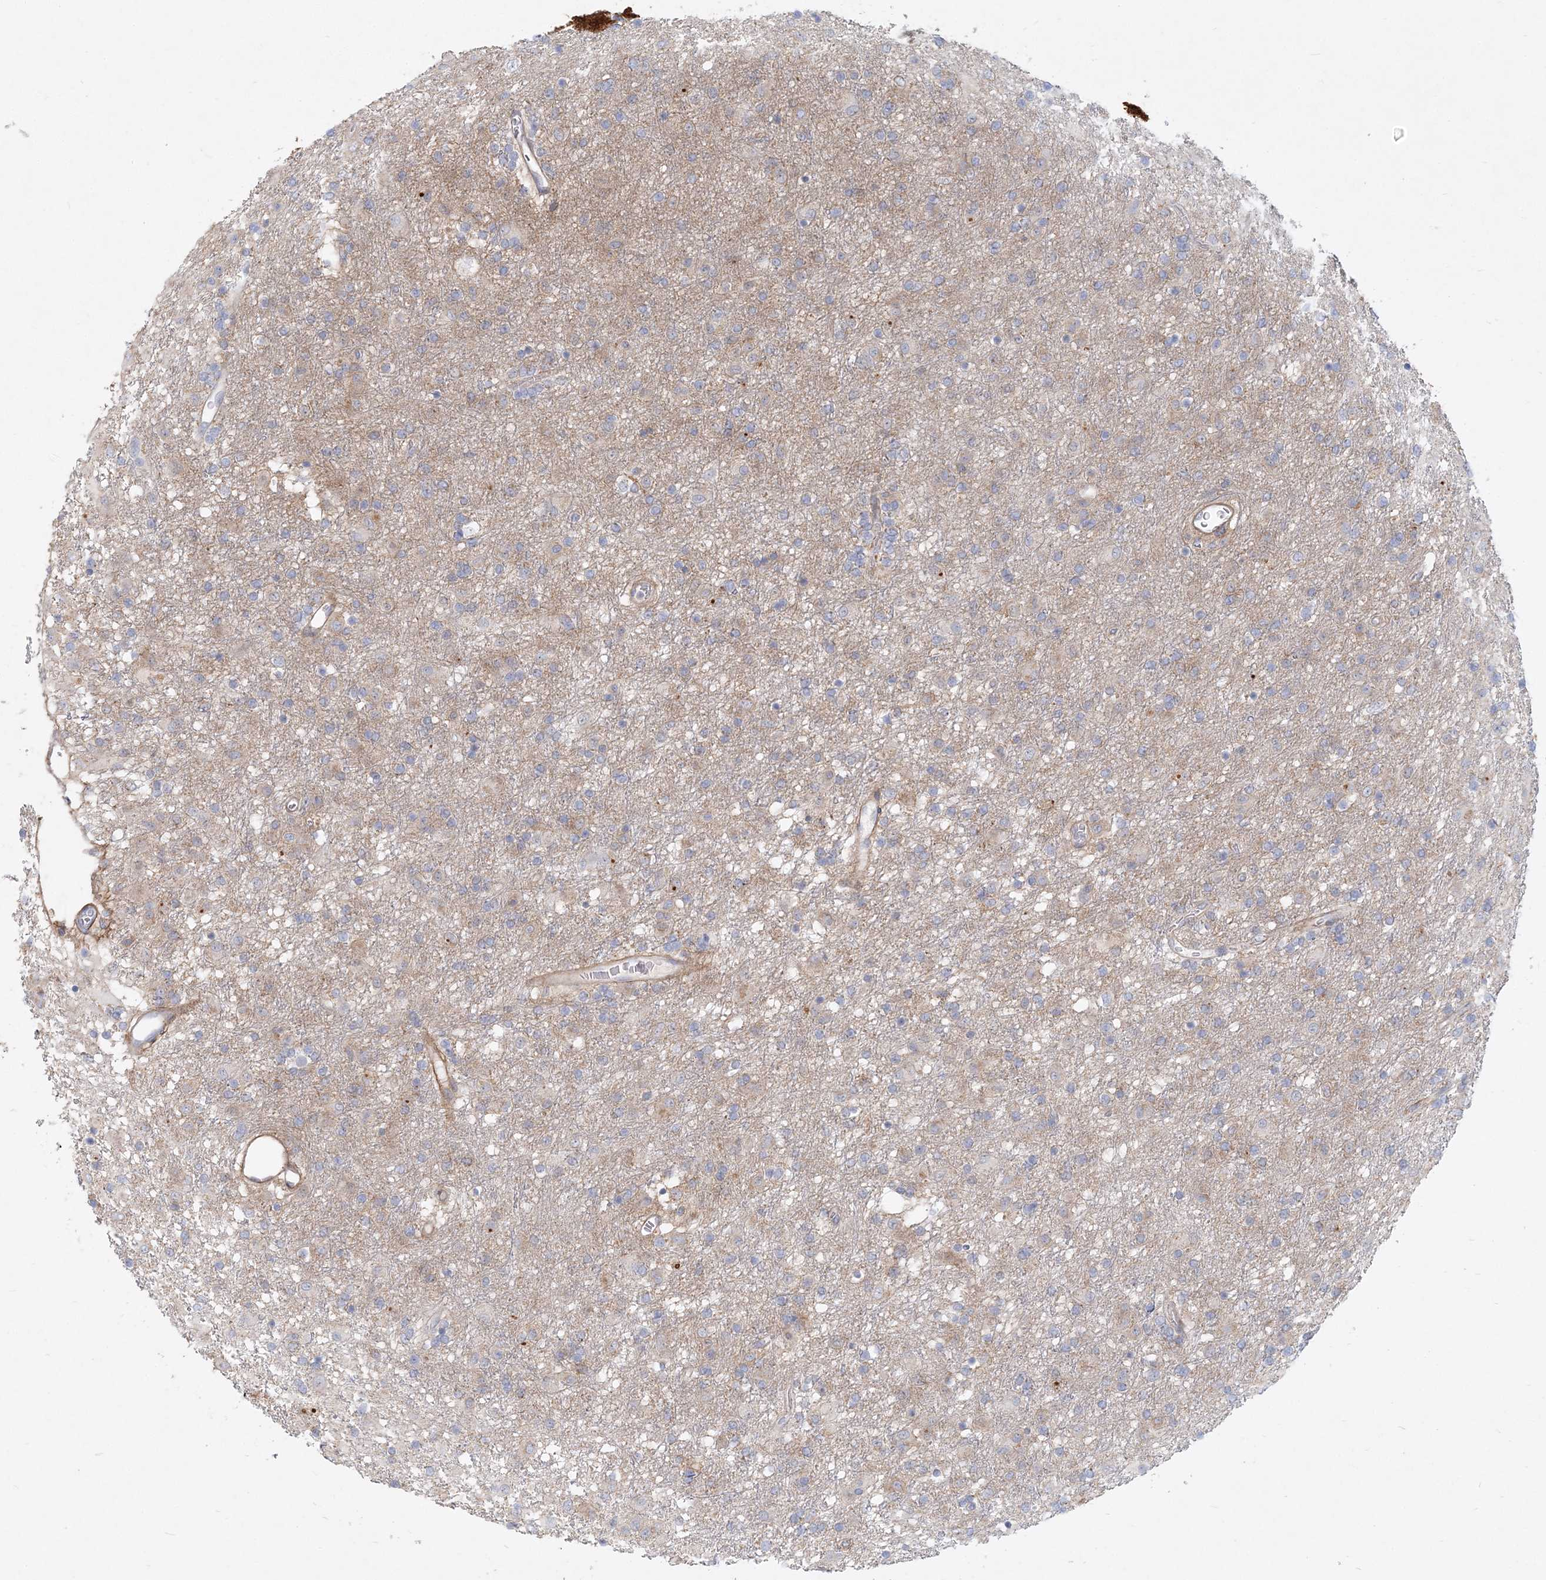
{"staining": {"intensity": "negative", "quantity": "none", "location": "none"}, "tissue": "glioma", "cell_type": "Tumor cells", "image_type": "cancer", "snomed": [{"axis": "morphology", "description": "Glioma, malignant, Low grade"}, {"axis": "topography", "description": "Brain"}], "caption": "Glioma stained for a protein using immunohistochemistry (IHC) demonstrates no staining tumor cells.", "gene": "GMPPA", "patient": {"sex": "male", "age": 65}}